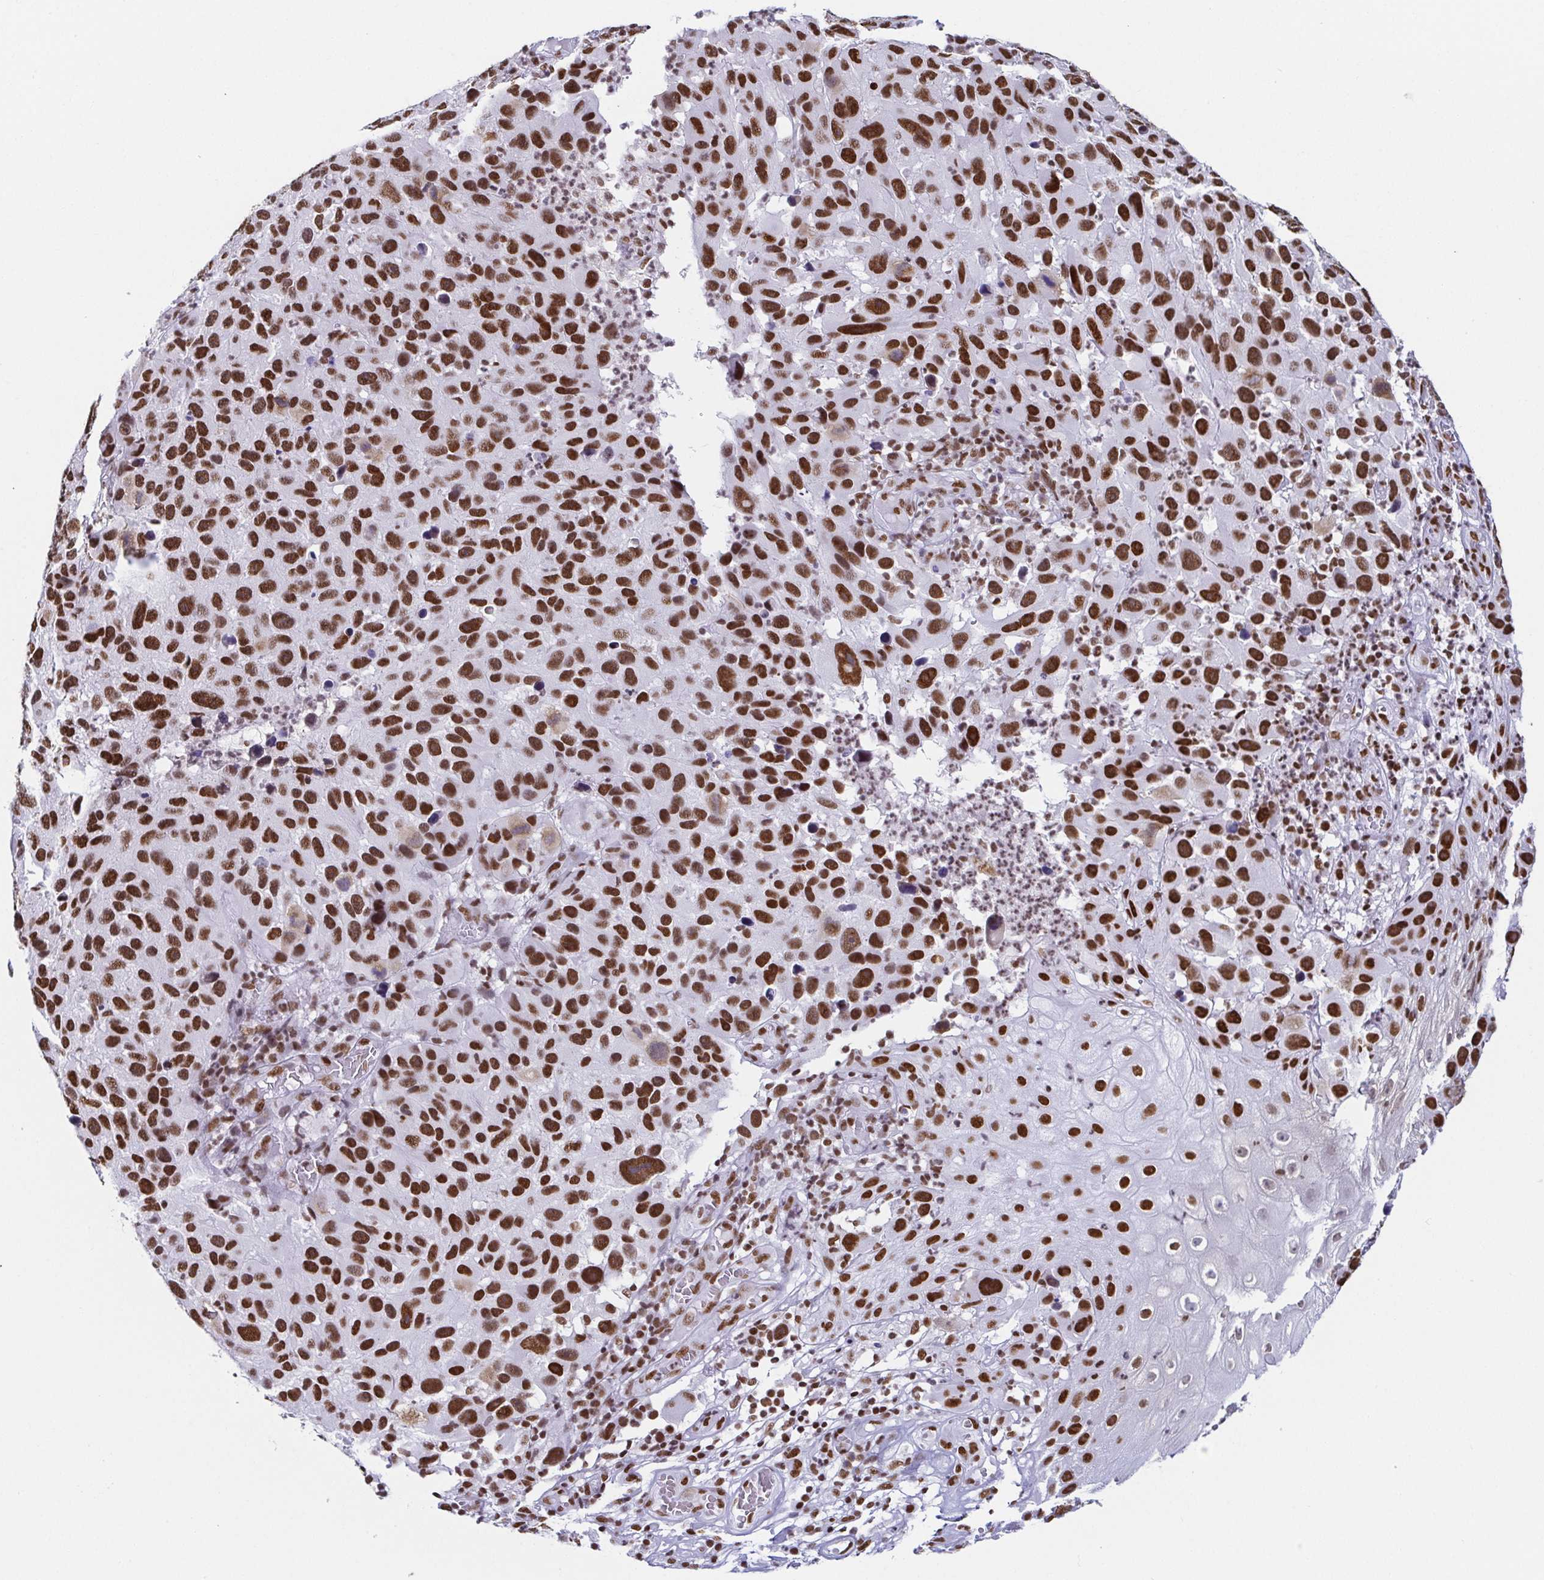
{"staining": {"intensity": "strong", "quantity": ">75%", "location": "nuclear"}, "tissue": "melanoma", "cell_type": "Tumor cells", "image_type": "cancer", "snomed": [{"axis": "morphology", "description": "Malignant melanoma, NOS"}, {"axis": "topography", "description": "Skin"}], "caption": "An image of melanoma stained for a protein displays strong nuclear brown staining in tumor cells.", "gene": "EWSR1", "patient": {"sex": "male", "age": 53}}